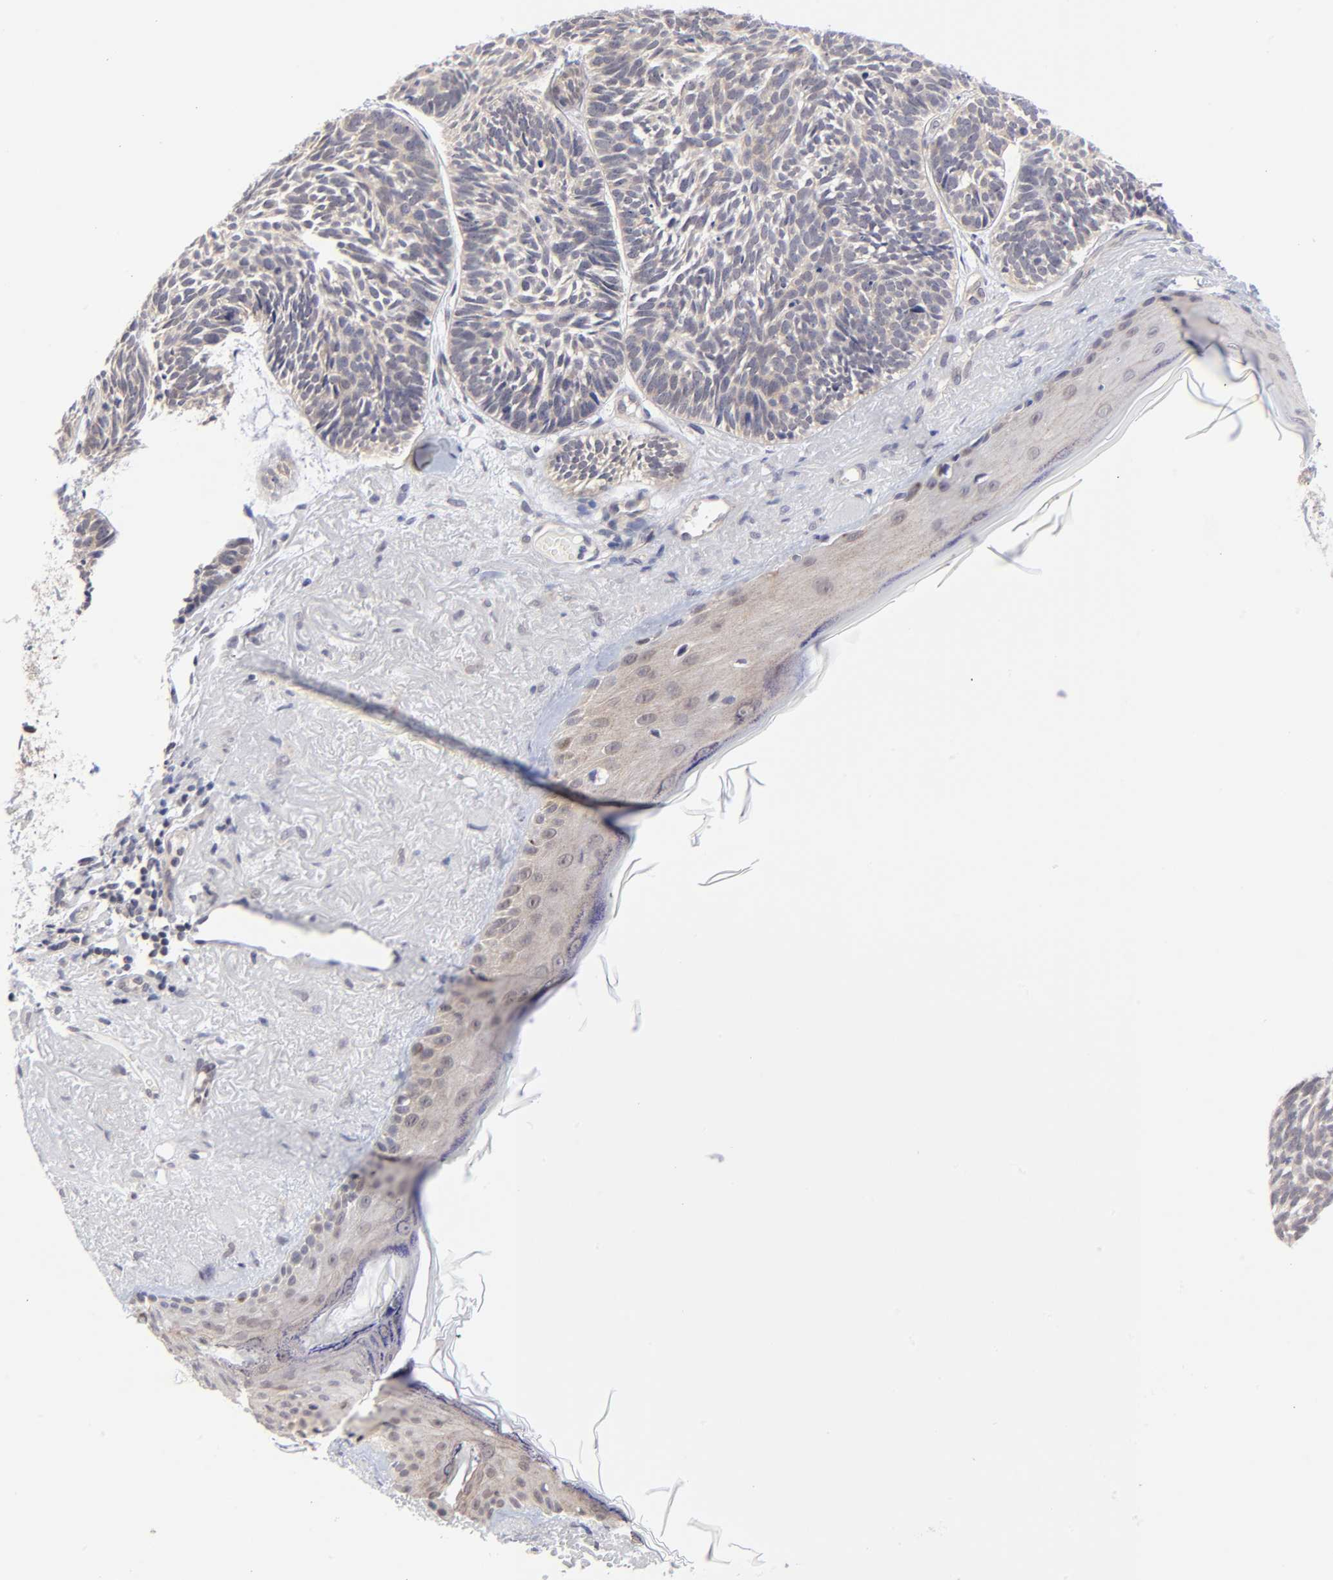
{"staining": {"intensity": "weak", "quantity": ">75%", "location": "cytoplasmic/membranous"}, "tissue": "skin cancer", "cell_type": "Tumor cells", "image_type": "cancer", "snomed": [{"axis": "morphology", "description": "Basal cell carcinoma"}, {"axis": "topography", "description": "Skin"}], "caption": "Approximately >75% of tumor cells in human skin basal cell carcinoma exhibit weak cytoplasmic/membranous protein positivity as visualized by brown immunohistochemical staining.", "gene": "FBXO8", "patient": {"sex": "female", "age": 87}}